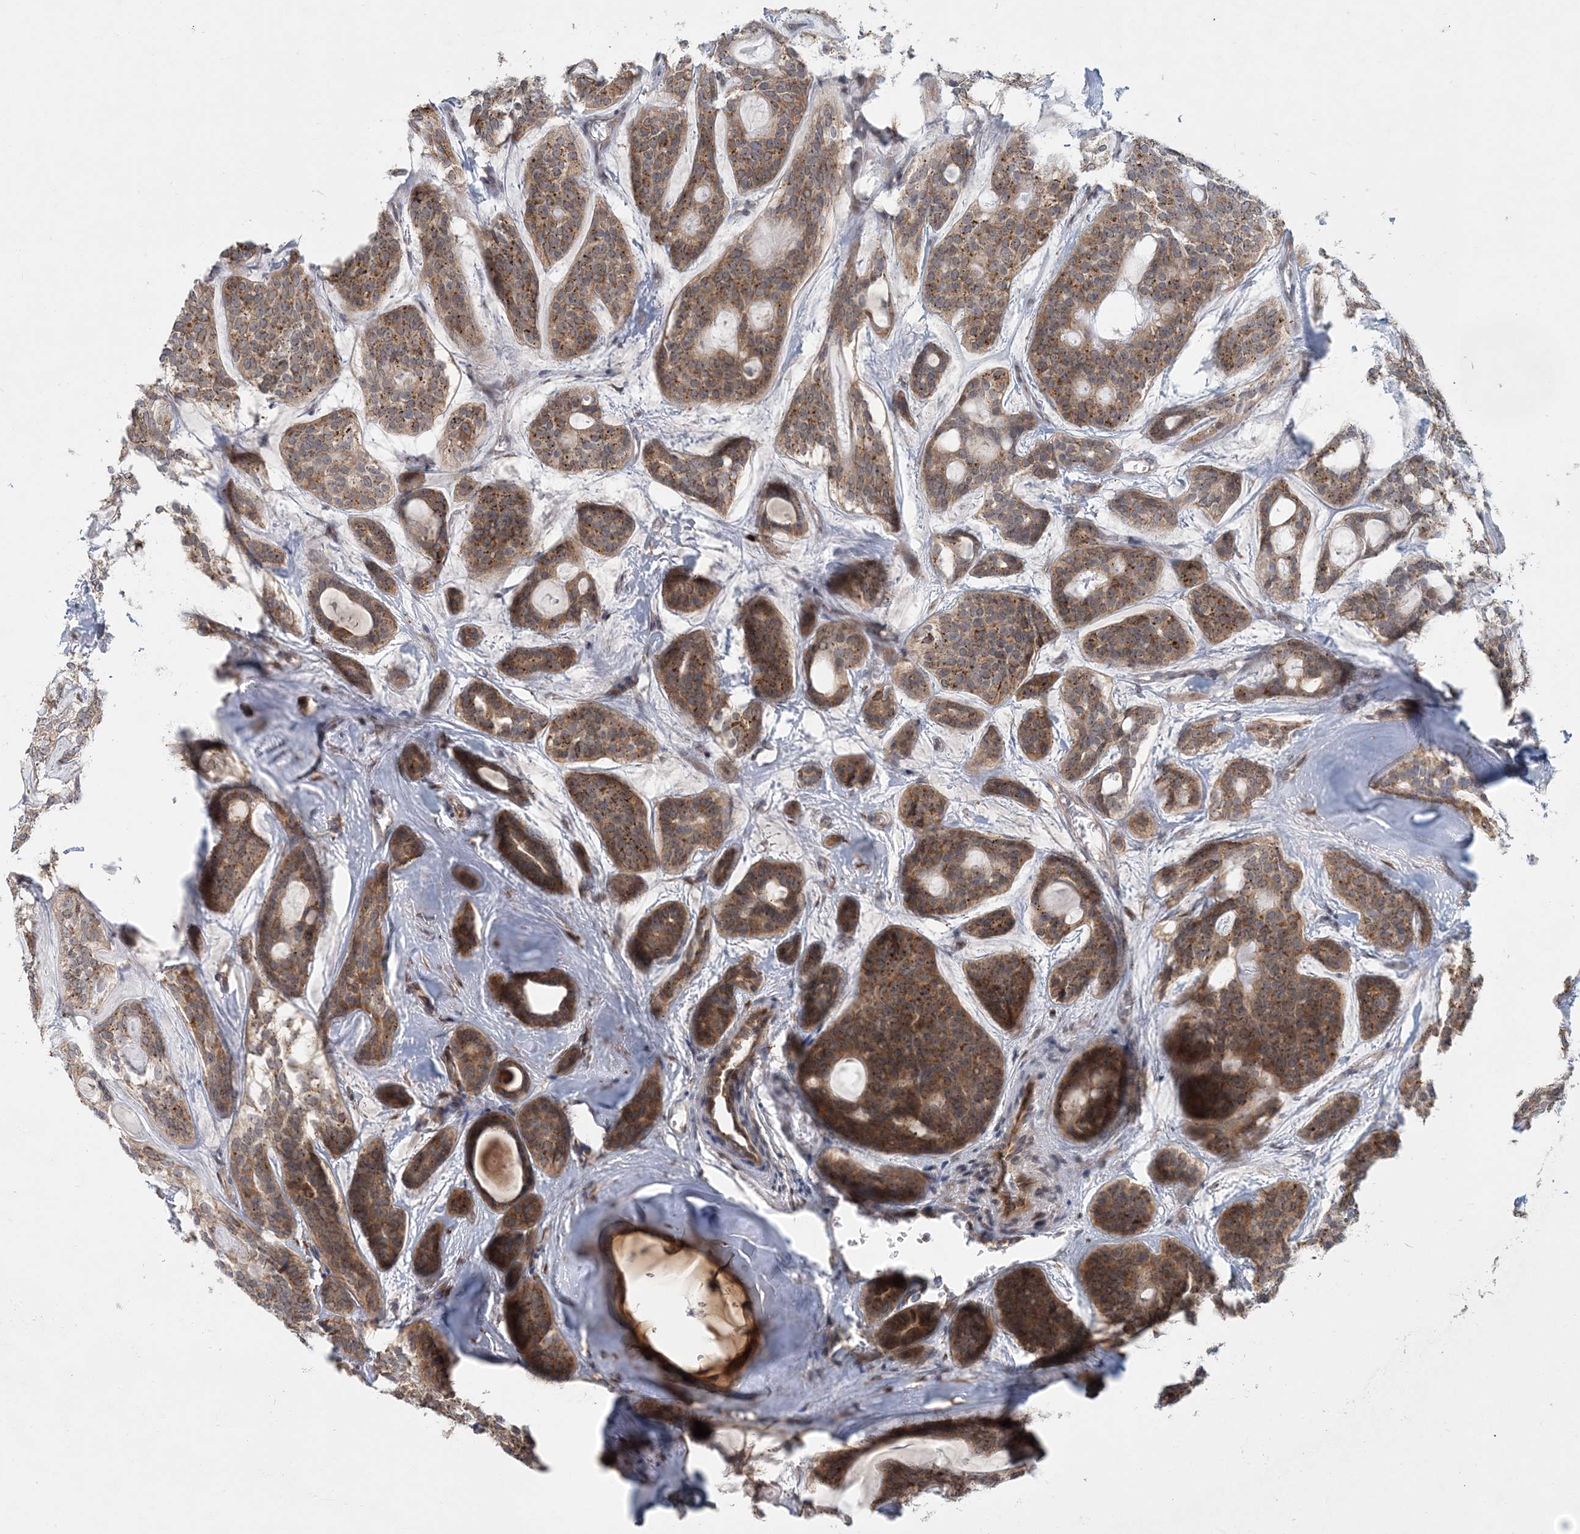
{"staining": {"intensity": "moderate", "quantity": ">75%", "location": "cytoplasmic/membranous"}, "tissue": "head and neck cancer", "cell_type": "Tumor cells", "image_type": "cancer", "snomed": [{"axis": "morphology", "description": "Adenocarcinoma, NOS"}, {"axis": "topography", "description": "Head-Neck"}], "caption": "A brown stain highlights moderate cytoplasmic/membranous positivity of a protein in human head and neck cancer (adenocarcinoma) tumor cells.", "gene": "PCYOX1L", "patient": {"sex": "male", "age": 66}}